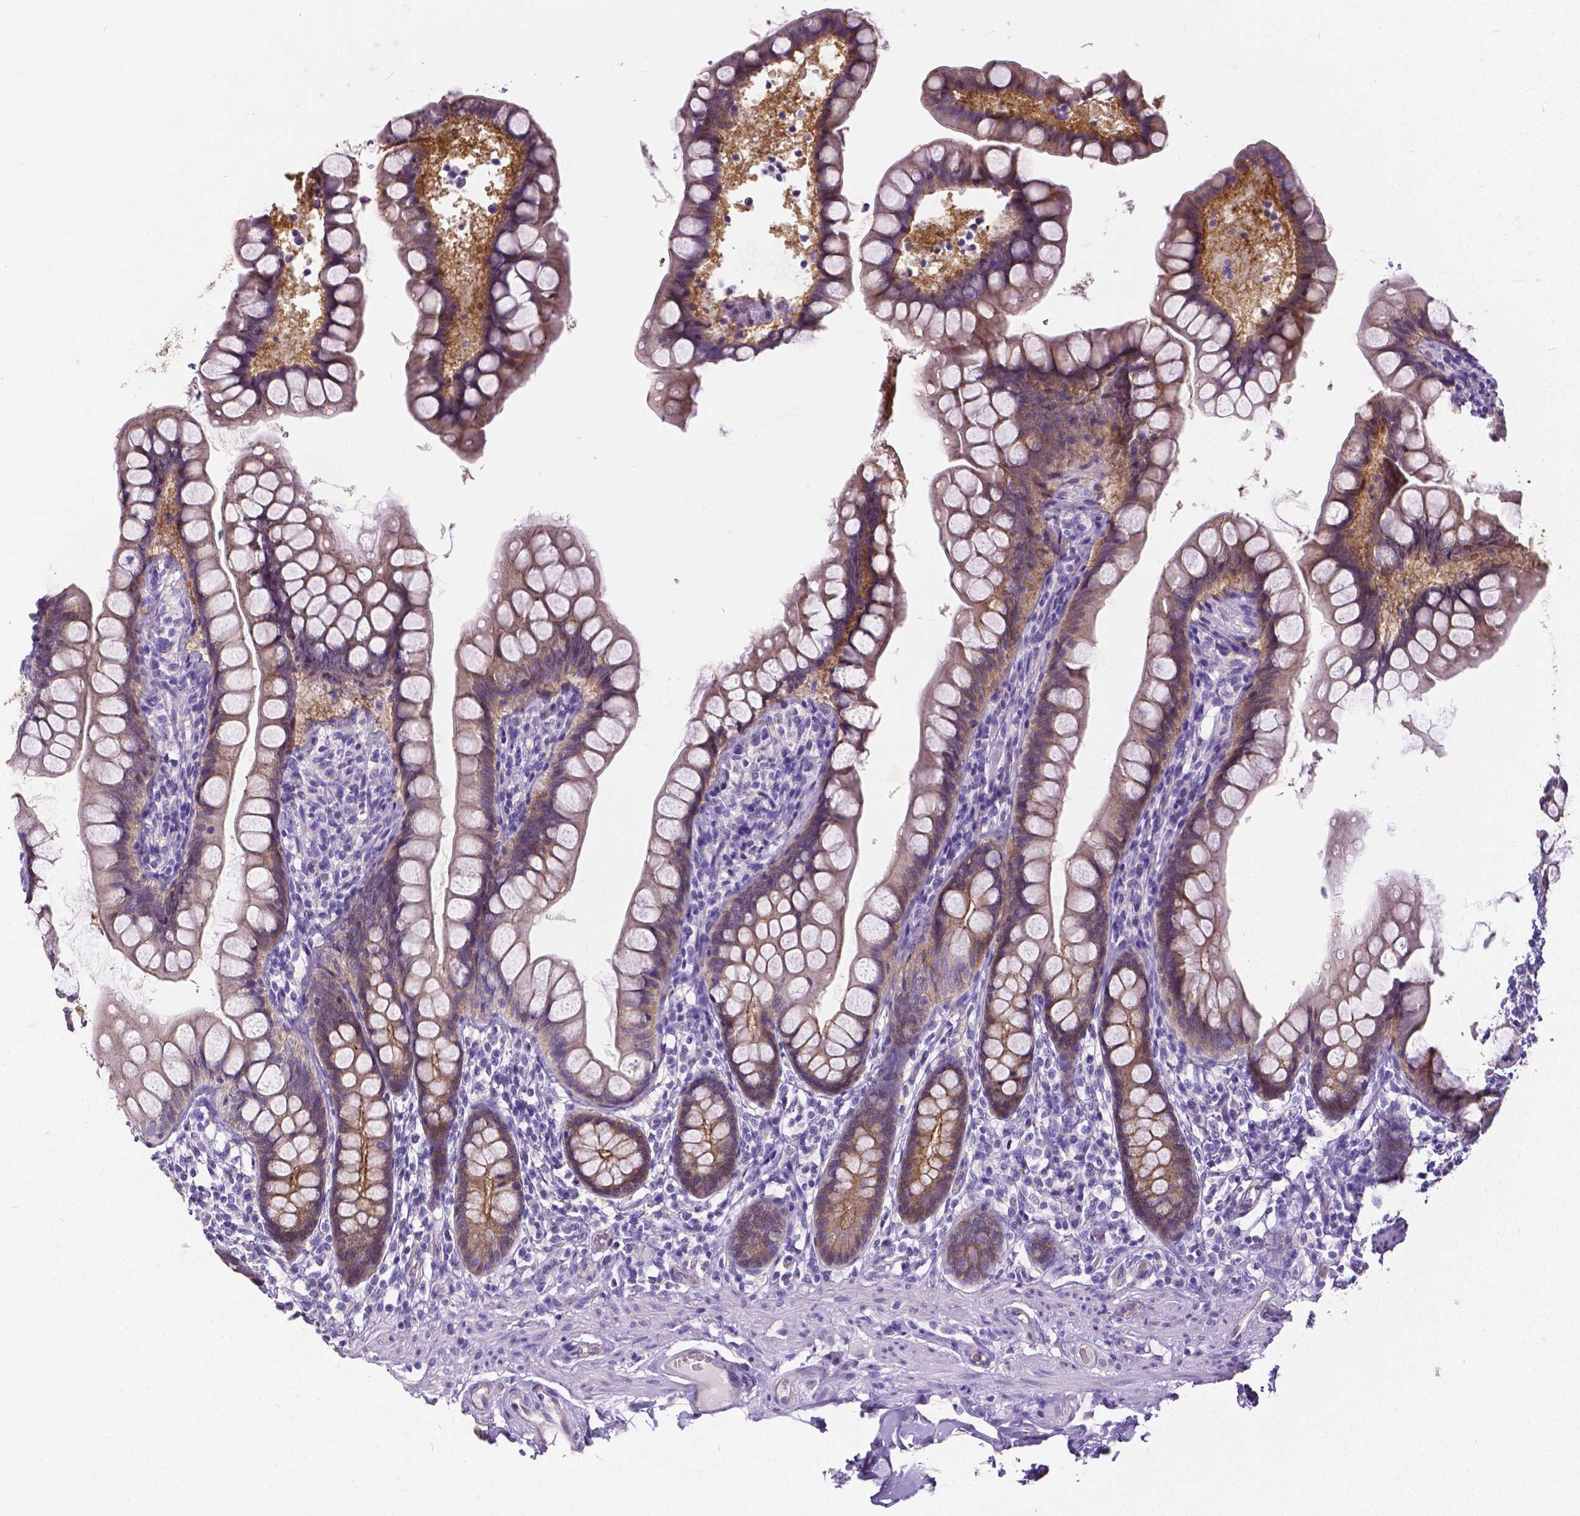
{"staining": {"intensity": "moderate", "quantity": "25%-75%", "location": "cytoplasmic/membranous"}, "tissue": "small intestine", "cell_type": "Glandular cells", "image_type": "normal", "snomed": [{"axis": "morphology", "description": "Normal tissue, NOS"}, {"axis": "topography", "description": "Small intestine"}], "caption": "Immunohistochemical staining of normal small intestine demonstrates moderate cytoplasmic/membranous protein expression in approximately 25%-75% of glandular cells.", "gene": "OCLN", "patient": {"sex": "male", "age": 70}}